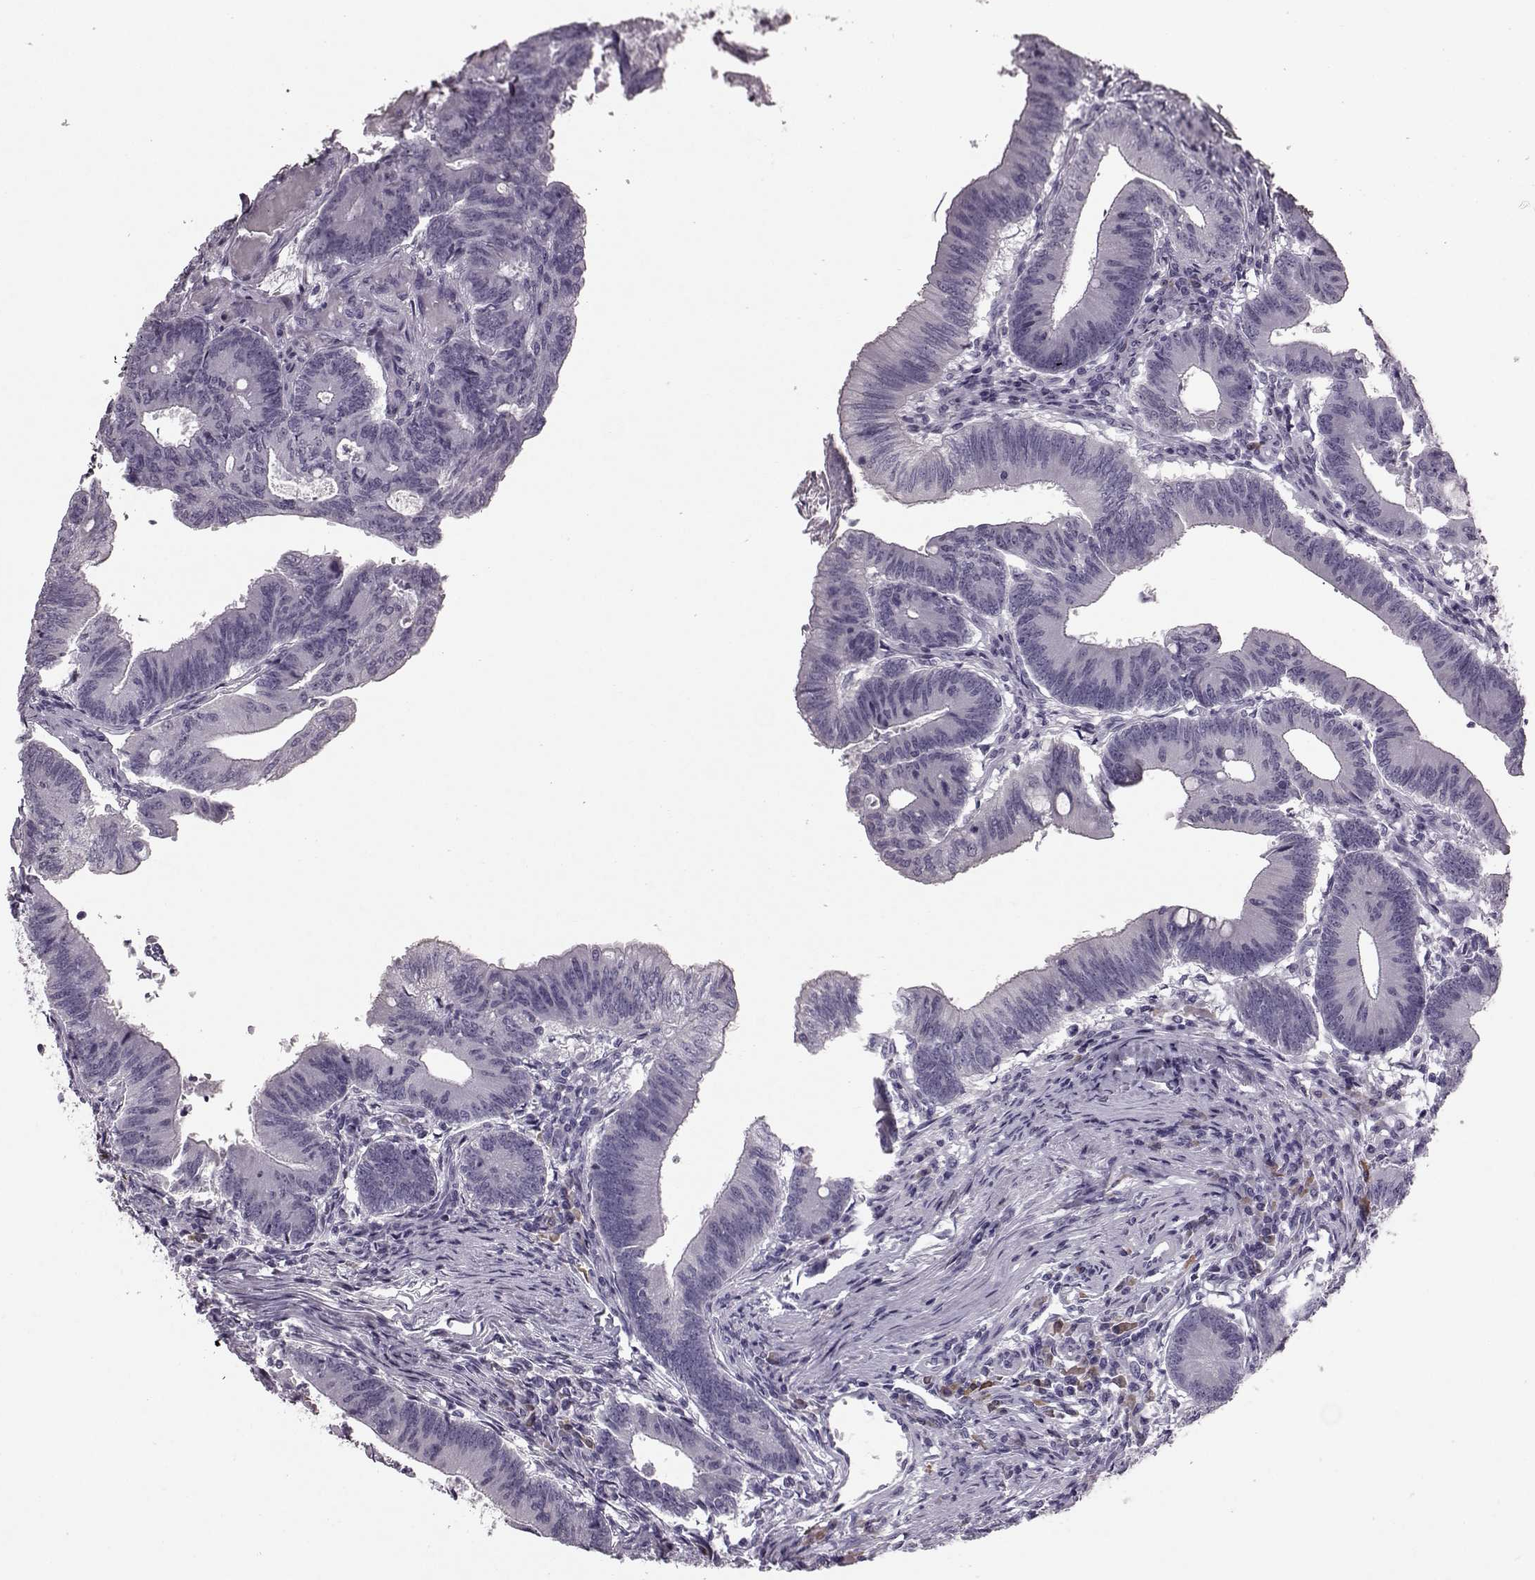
{"staining": {"intensity": "negative", "quantity": "none", "location": "none"}, "tissue": "colorectal cancer", "cell_type": "Tumor cells", "image_type": "cancer", "snomed": [{"axis": "morphology", "description": "Adenocarcinoma, NOS"}, {"axis": "topography", "description": "Colon"}], "caption": "High magnification brightfield microscopy of colorectal cancer stained with DAB (brown) and counterstained with hematoxylin (blue): tumor cells show no significant staining.", "gene": "JSRP1", "patient": {"sex": "female", "age": 70}}